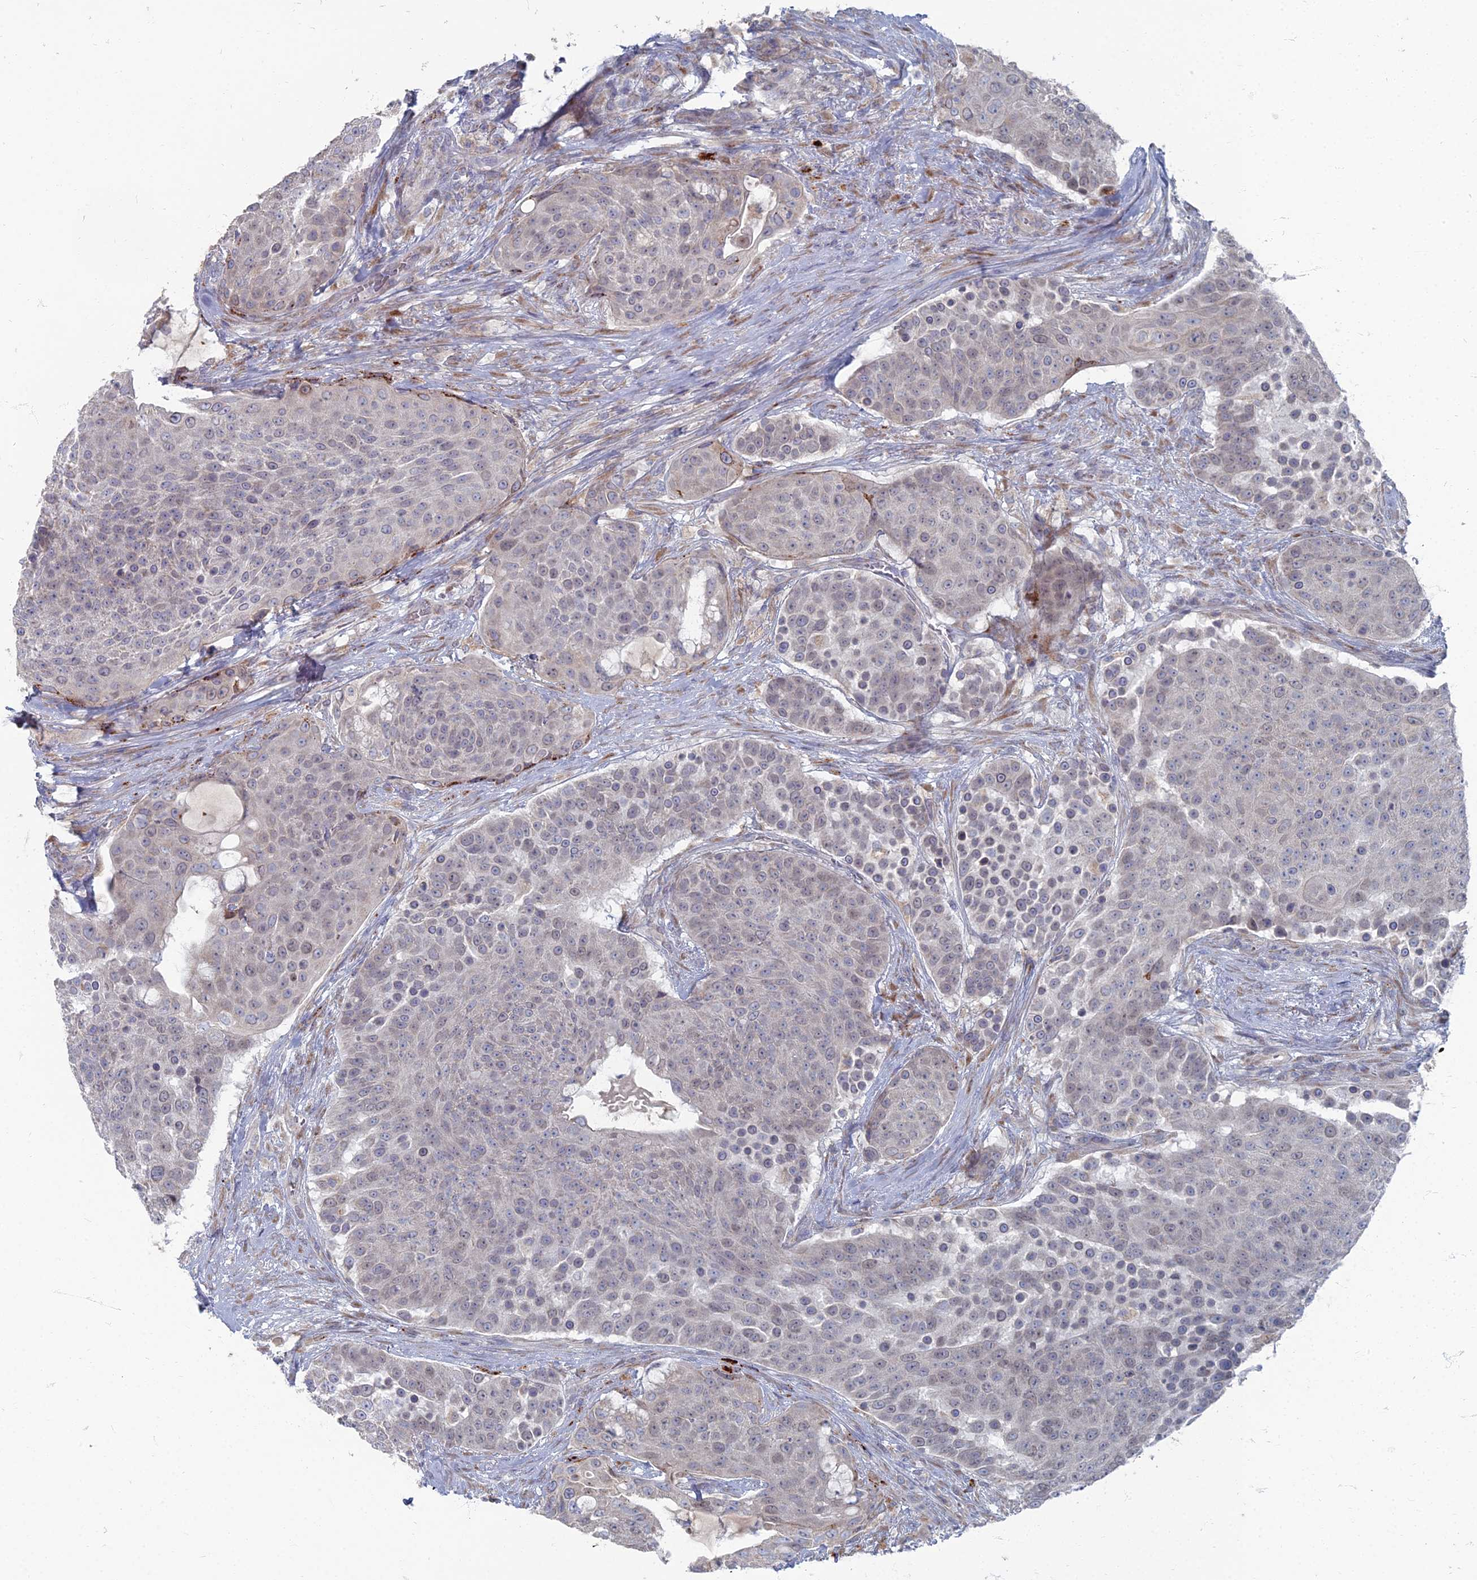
{"staining": {"intensity": "negative", "quantity": "none", "location": "none"}, "tissue": "urothelial cancer", "cell_type": "Tumor cells", "image_type": "cancer", "snomed": [{"axis": "morphology", "description": "Urothelial carcinoma, High grade"}, {"axis": "topography", "description": "Urinary bladder"}], "caption": "This is an immunohistochemistry (IHC) image of human urothelial cancer. There is no staining in tumor cells.", "gene": "TMEM128", "patient": {"sex": "female", "age": 63}}